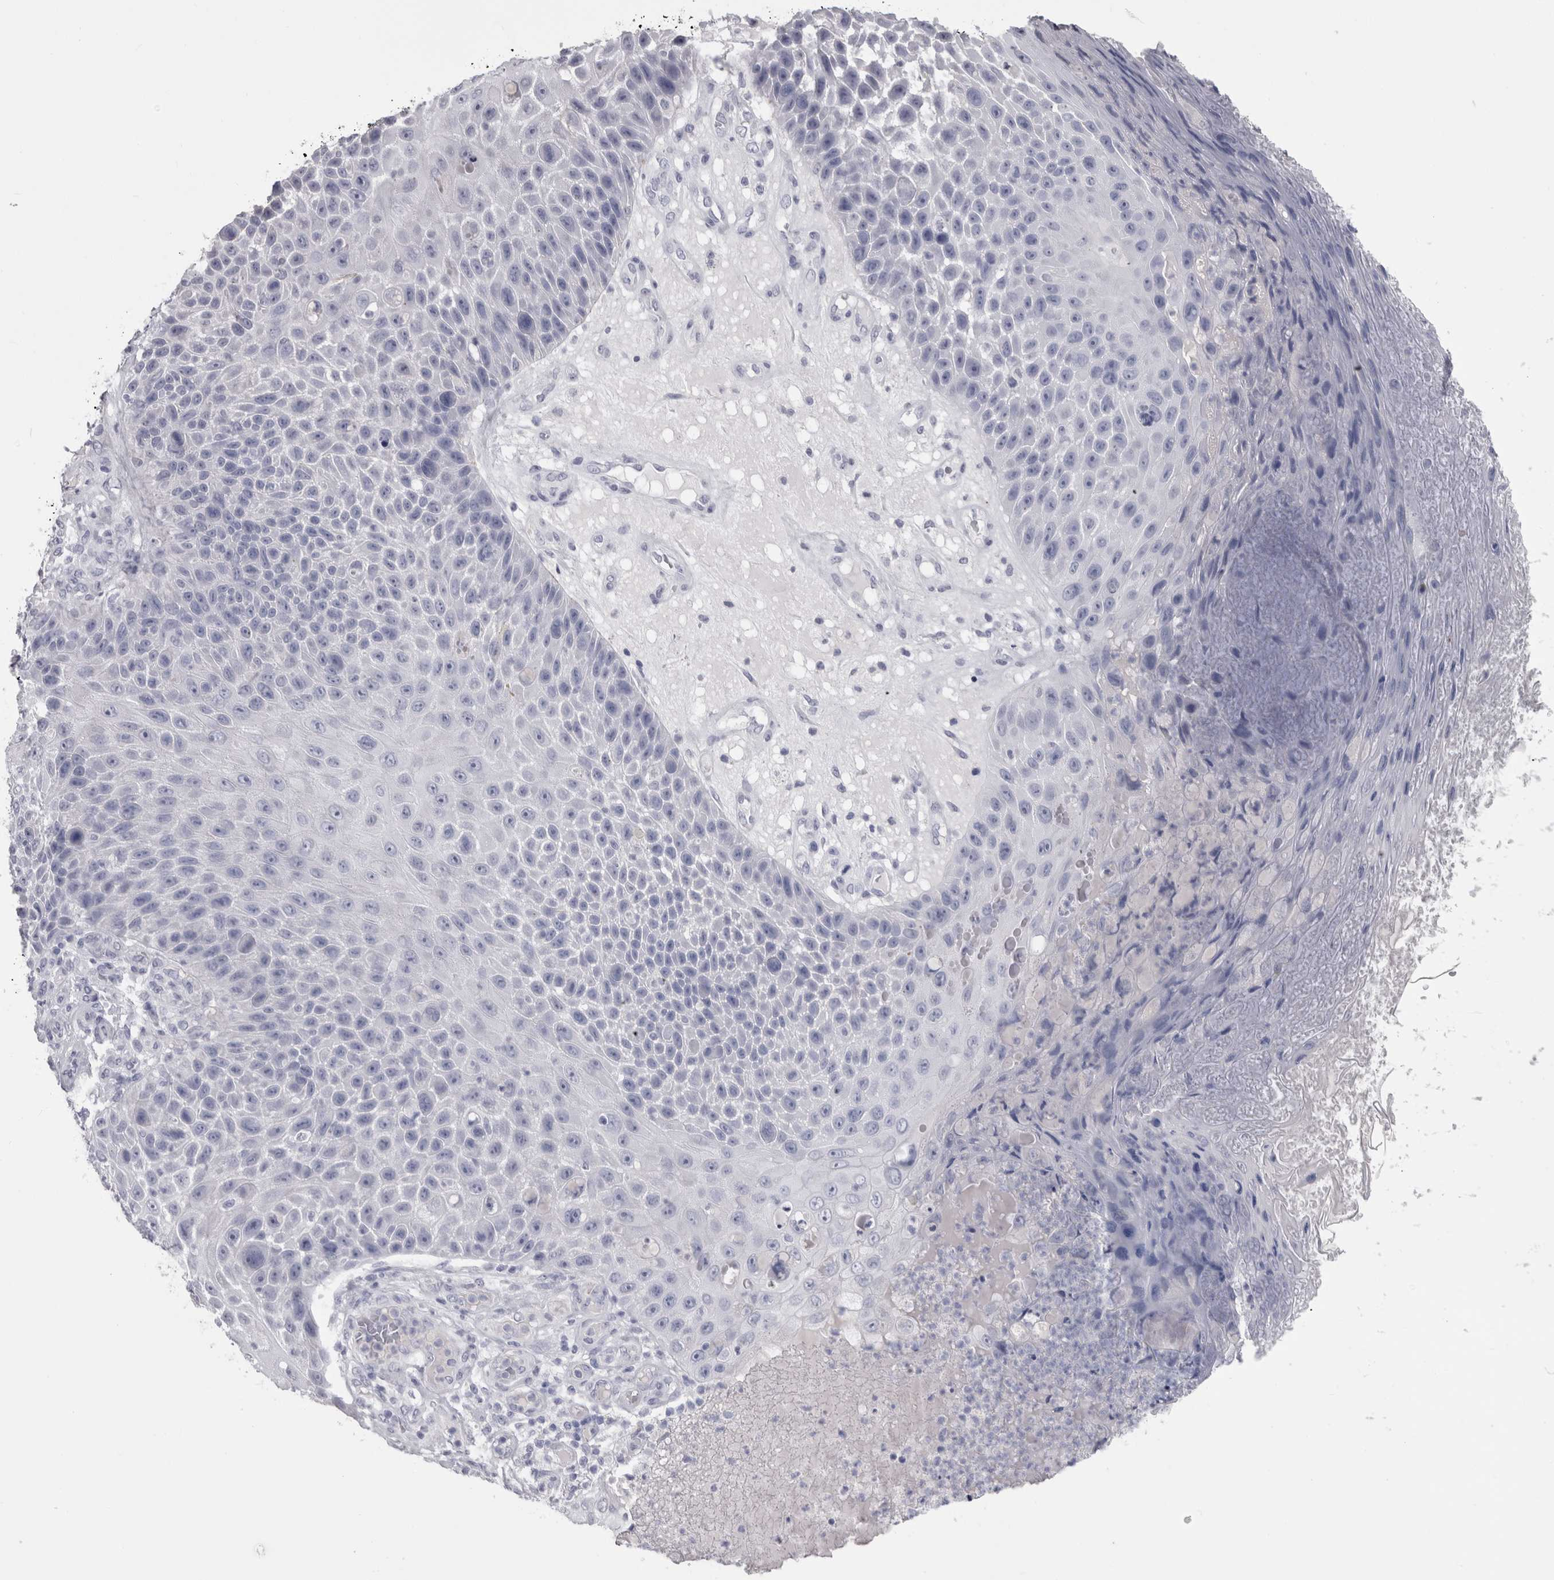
{"staining": {"intensity": "negative", "quantity": "none", "location": "none"}, "tissue": "skin cancer", "cell_type": "Tumor cells", "image_type": "cancer", "snomed": [{"axis": "morphology", "description": "Squamous cell carcinoma, NOS"}, {"axis": "topography", "description": "Skin"}], "caption": "IHC micrograph of human squamous cell carcinoma (skin) stained for a protein (brown), which exhibits no positivity in tumor cells.", "gene": "PTH", "patient": {"sex": "female", "age": 88}}